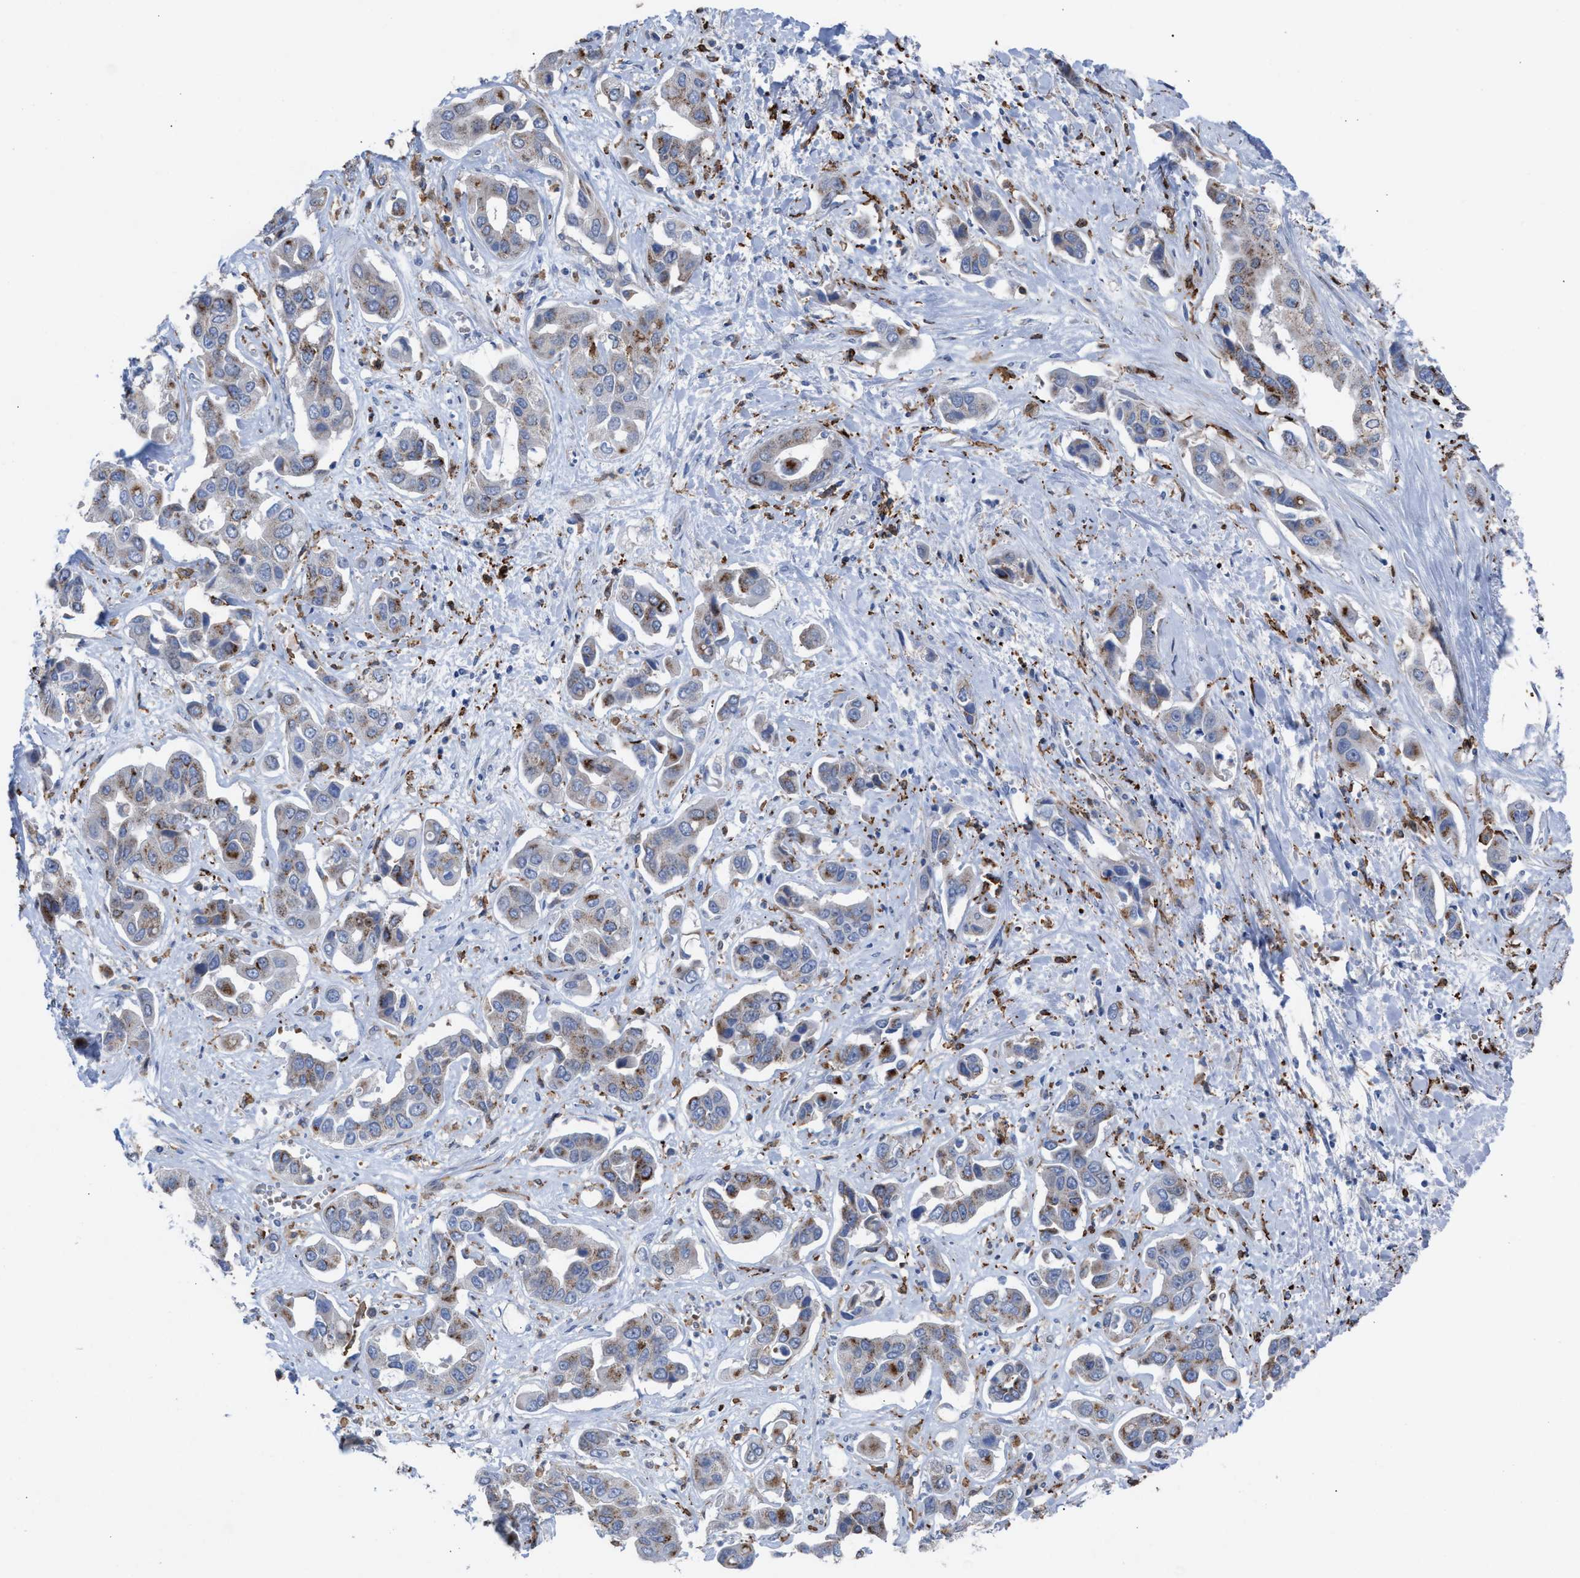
{"staining": {"intensity": "weak", "quantity": "<25%", "location": "cytoplasmic/membranous"}, "tissue": "liver cancer", "cell_type": "Tumor cells", "image_type": "cancer", "snomed": [{"axis": "morphology", "description": "Cholangiocarcinoma"}, {"axis": "topography", "description": "Liver"}], "caption": "A histopathology image of cholangiocarcinoma (liver) stained for a protein exhibits no brown staining in tumor cells.", "gene": "SLC47A1", "patient": {"sex": "female", "age": 52}}